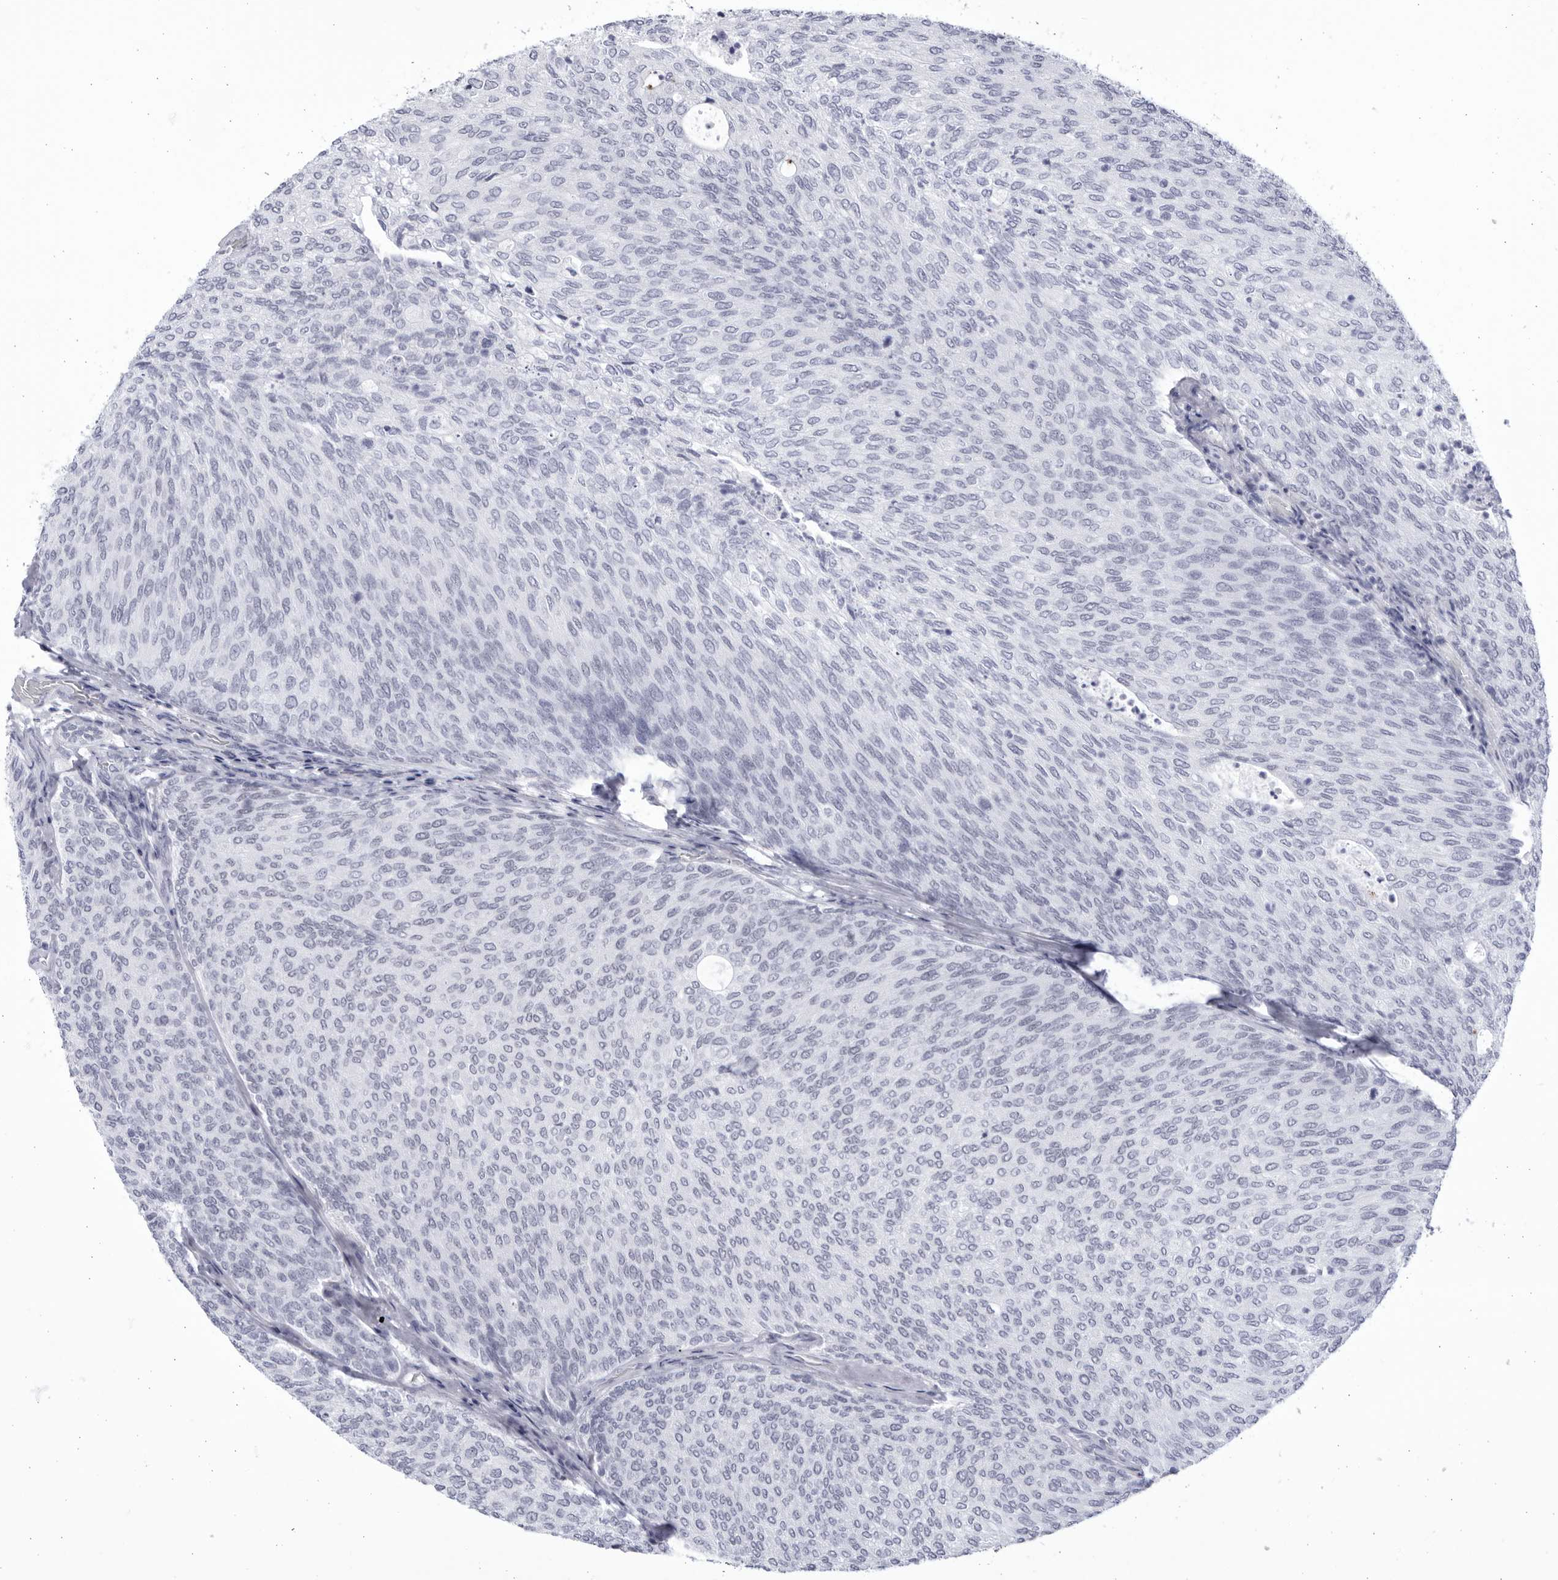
{"staining": {"intensity": "negative", "quantity": "none", "location": "none"}, "tissue": "urothelial cancer", "cell_type": "Tumor cells", "image_type": "cancer", "snomed": [{"axis": "morphology", "description": "Urothelial carcinoma, Low grade"}, {"axis": "topography", "description": "Urinary bladder"}], "caption": "The image demonstrates no significant staining in tumor cells of low-grade urothelial carcinoma.", "gene": "CCDC181", "patient": {"sex": "female", "age": 79}}